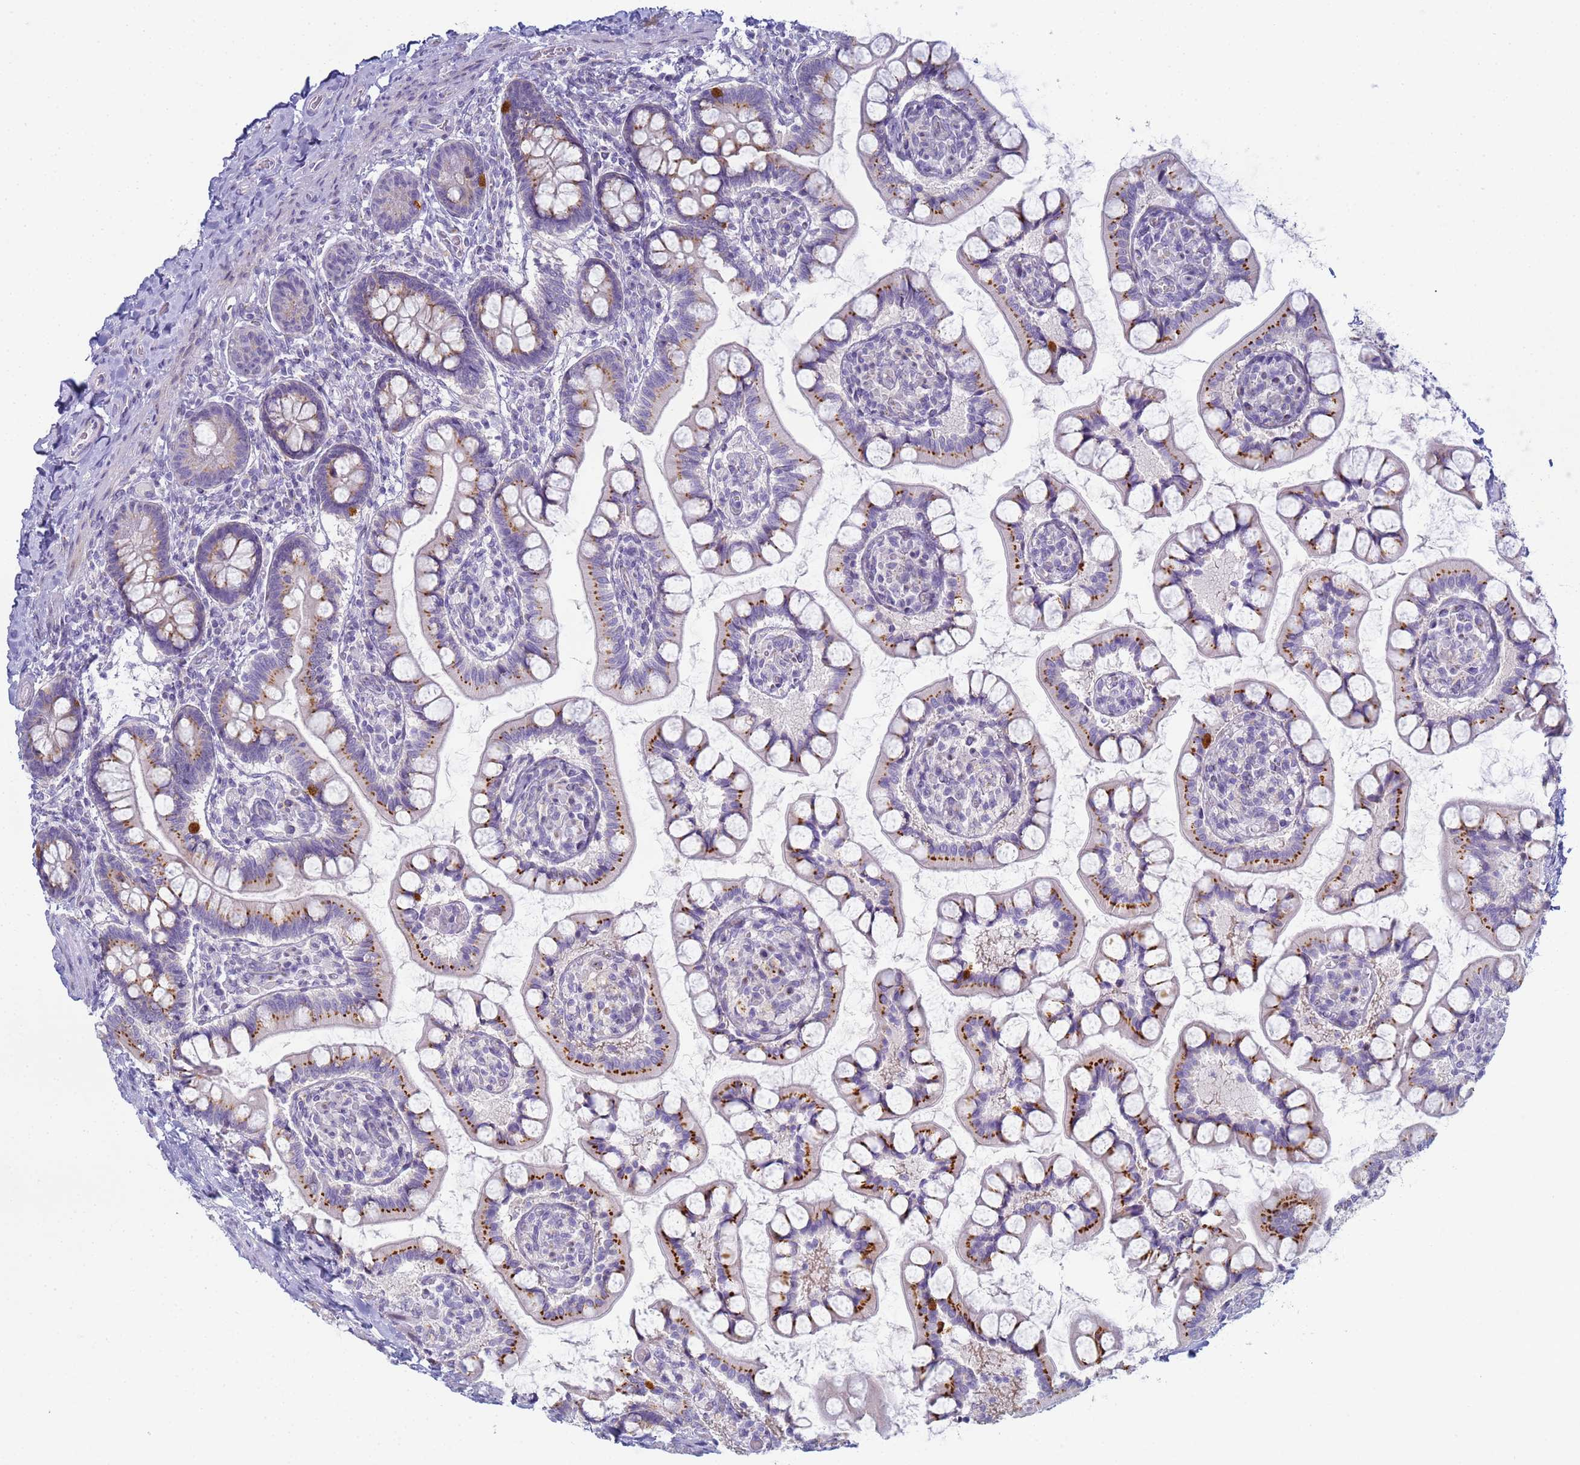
{"staining": {"intensity": "moderate", "quantity": ">75%", "location": "cytoplasmic/membranous"}, "tissue": "small intestine", "cell_type": "Glandular cells", "image_type": "normal", "snomed": [{"axis": "morphology", "description": "Normal tissue, NOS"}, {"axis": "topography", "description": "Small intestine"}], "caption": "Glandular cells display moderate cytoplasmic/membranous positivity in about >75% of cells in normal small intestine. The protein of interest is stained brown, and the nuclei are stained in blue (DAB IHC with brightfield microscopy, high magnification).", "gene": "CR1", "patient": {"sex": "male", "age": 52}}